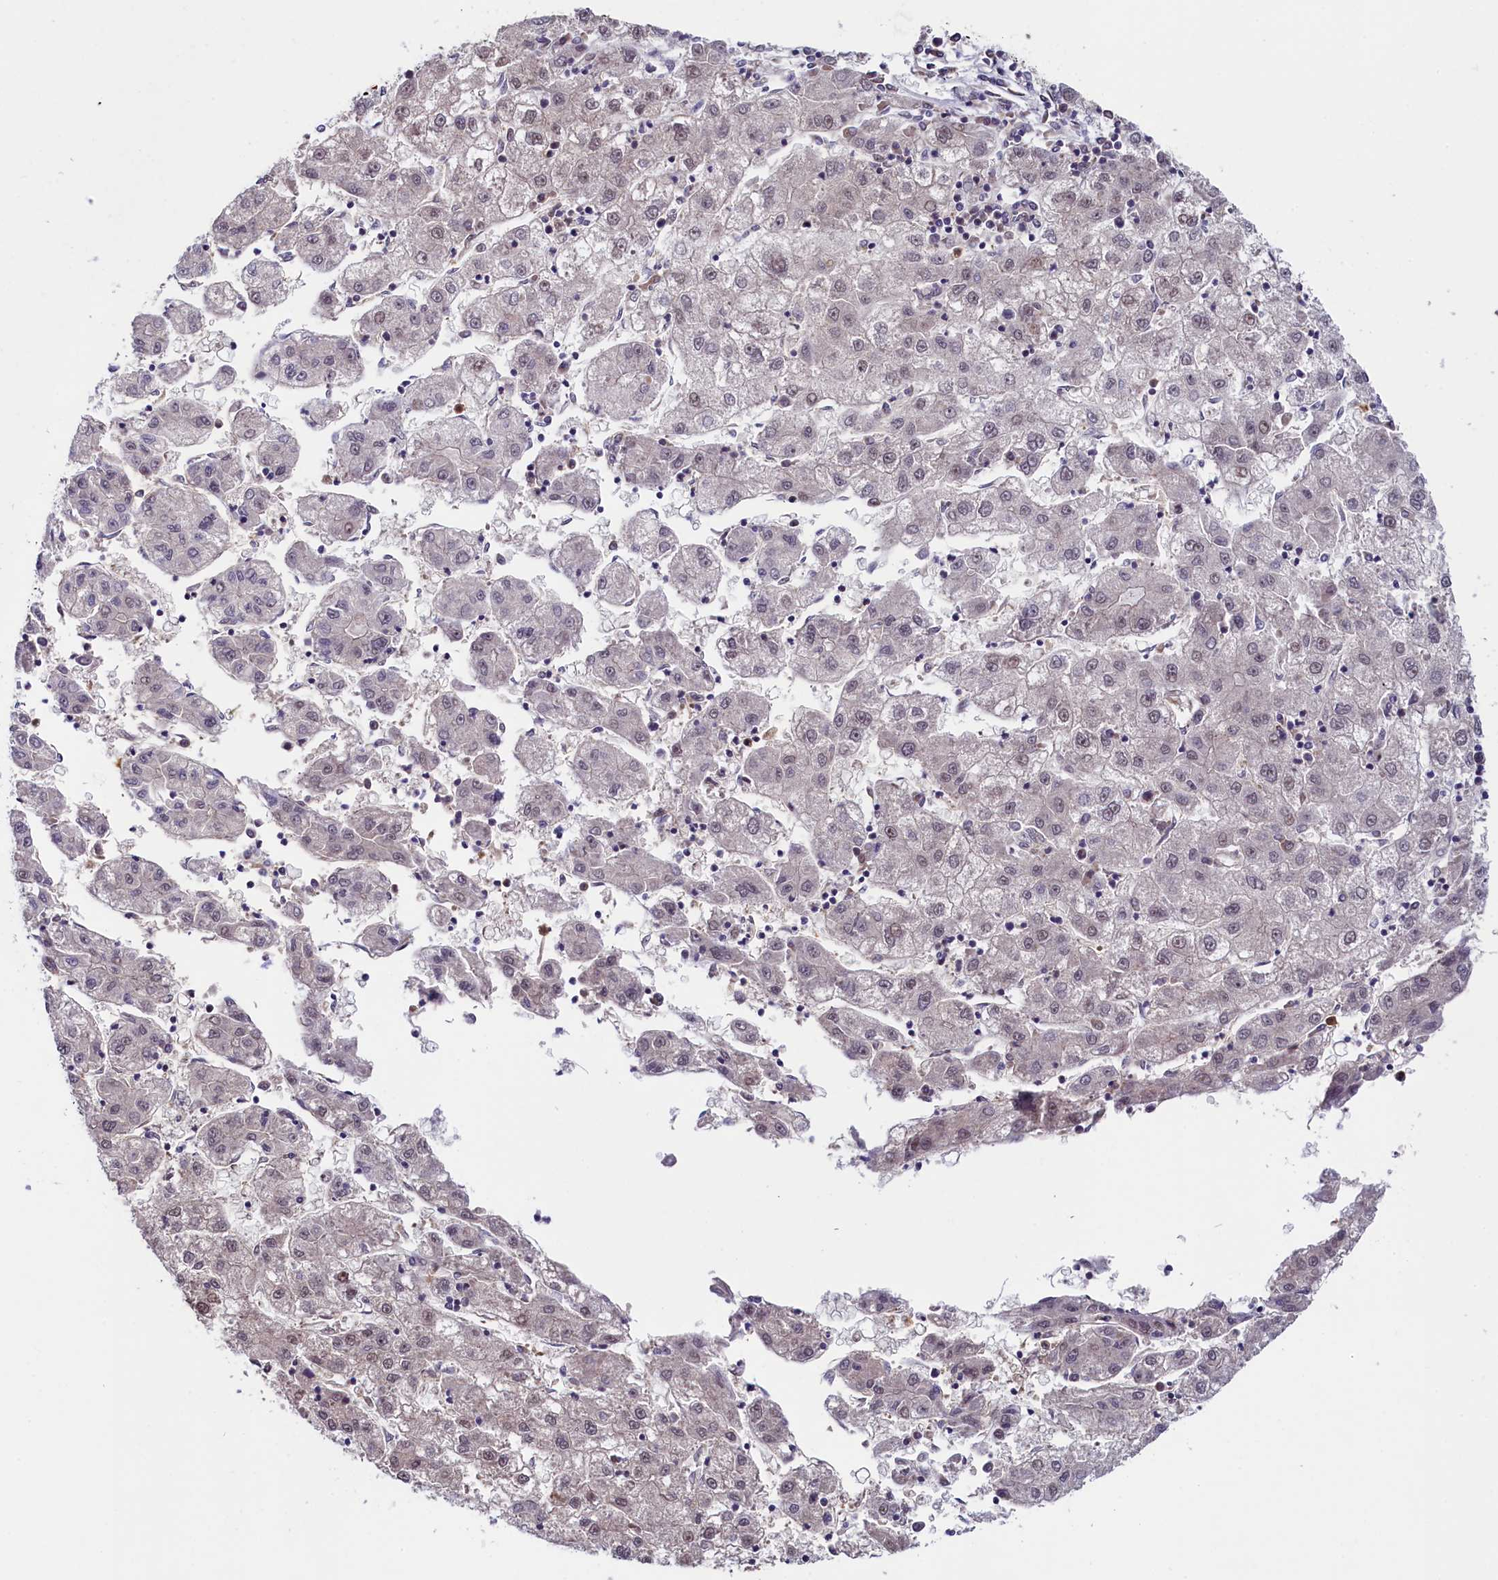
{"staining": {"intensity": "weak", "quantity": "25%-75%", "location": "nuclear"}, "tissue": "liver cancer", "cell_type": "Tumor cells", "image_type": "cancer", "snomed": [{"axis": "morphology", "description": "Carcinoma, Hepatocellular, NOS"}, {"axis": "topography", "description": "Liver"}], "caption": "A brown stain highlights weak nuclear expression of a protein in liver cancer tumor cells. Using DAB (3,3'-diaminobenzidine) (brown) and hematoxylin (blue) stains, captured at high magnification using brightfield microscopy.", "gene": "LEO1", "patient": {"sex": "male", "age": 72}}